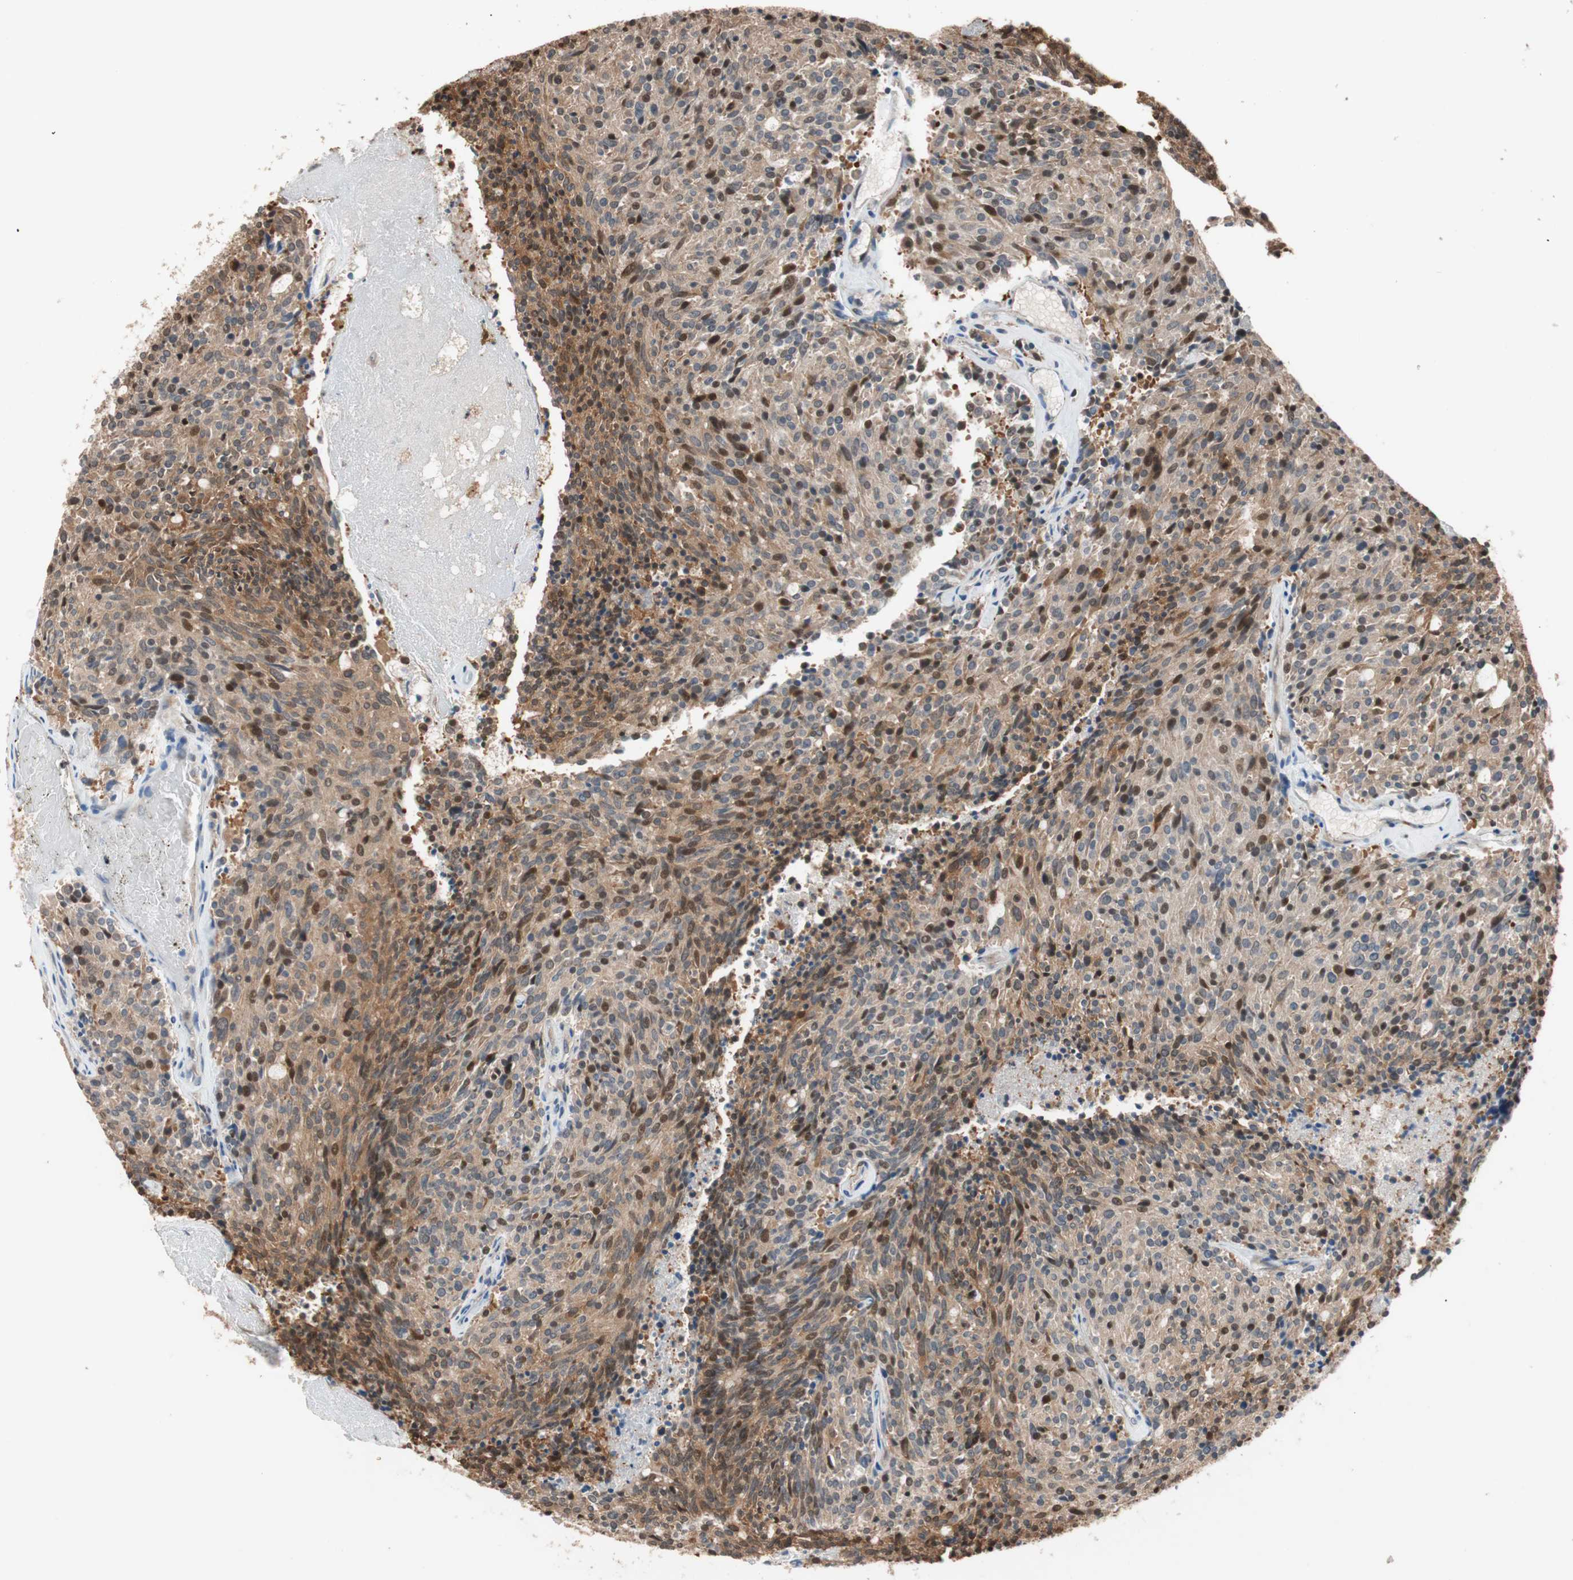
{"staining": {"intensity": "moderate", "quantity": ">75%", "location": "cytoplasmic/membranous,nuclear"}, "tissue": "carcinoid", "cell_type": "Tumor cells", "image_type": "cancer", "snomed": [{"axis": "morphology", "description": "Carcinoid, malignant, NOS"}, {"axis": "topography", "description": "Pancreas"}], "caption": "Human carcinoid stained for a protein (brown) shows moderate cytoplasmic/membranous and nuclear positive expression in about >75% of tumor cells.", "gene": "PIK3R3", "patient": {"sex": "female", "age": 54}}